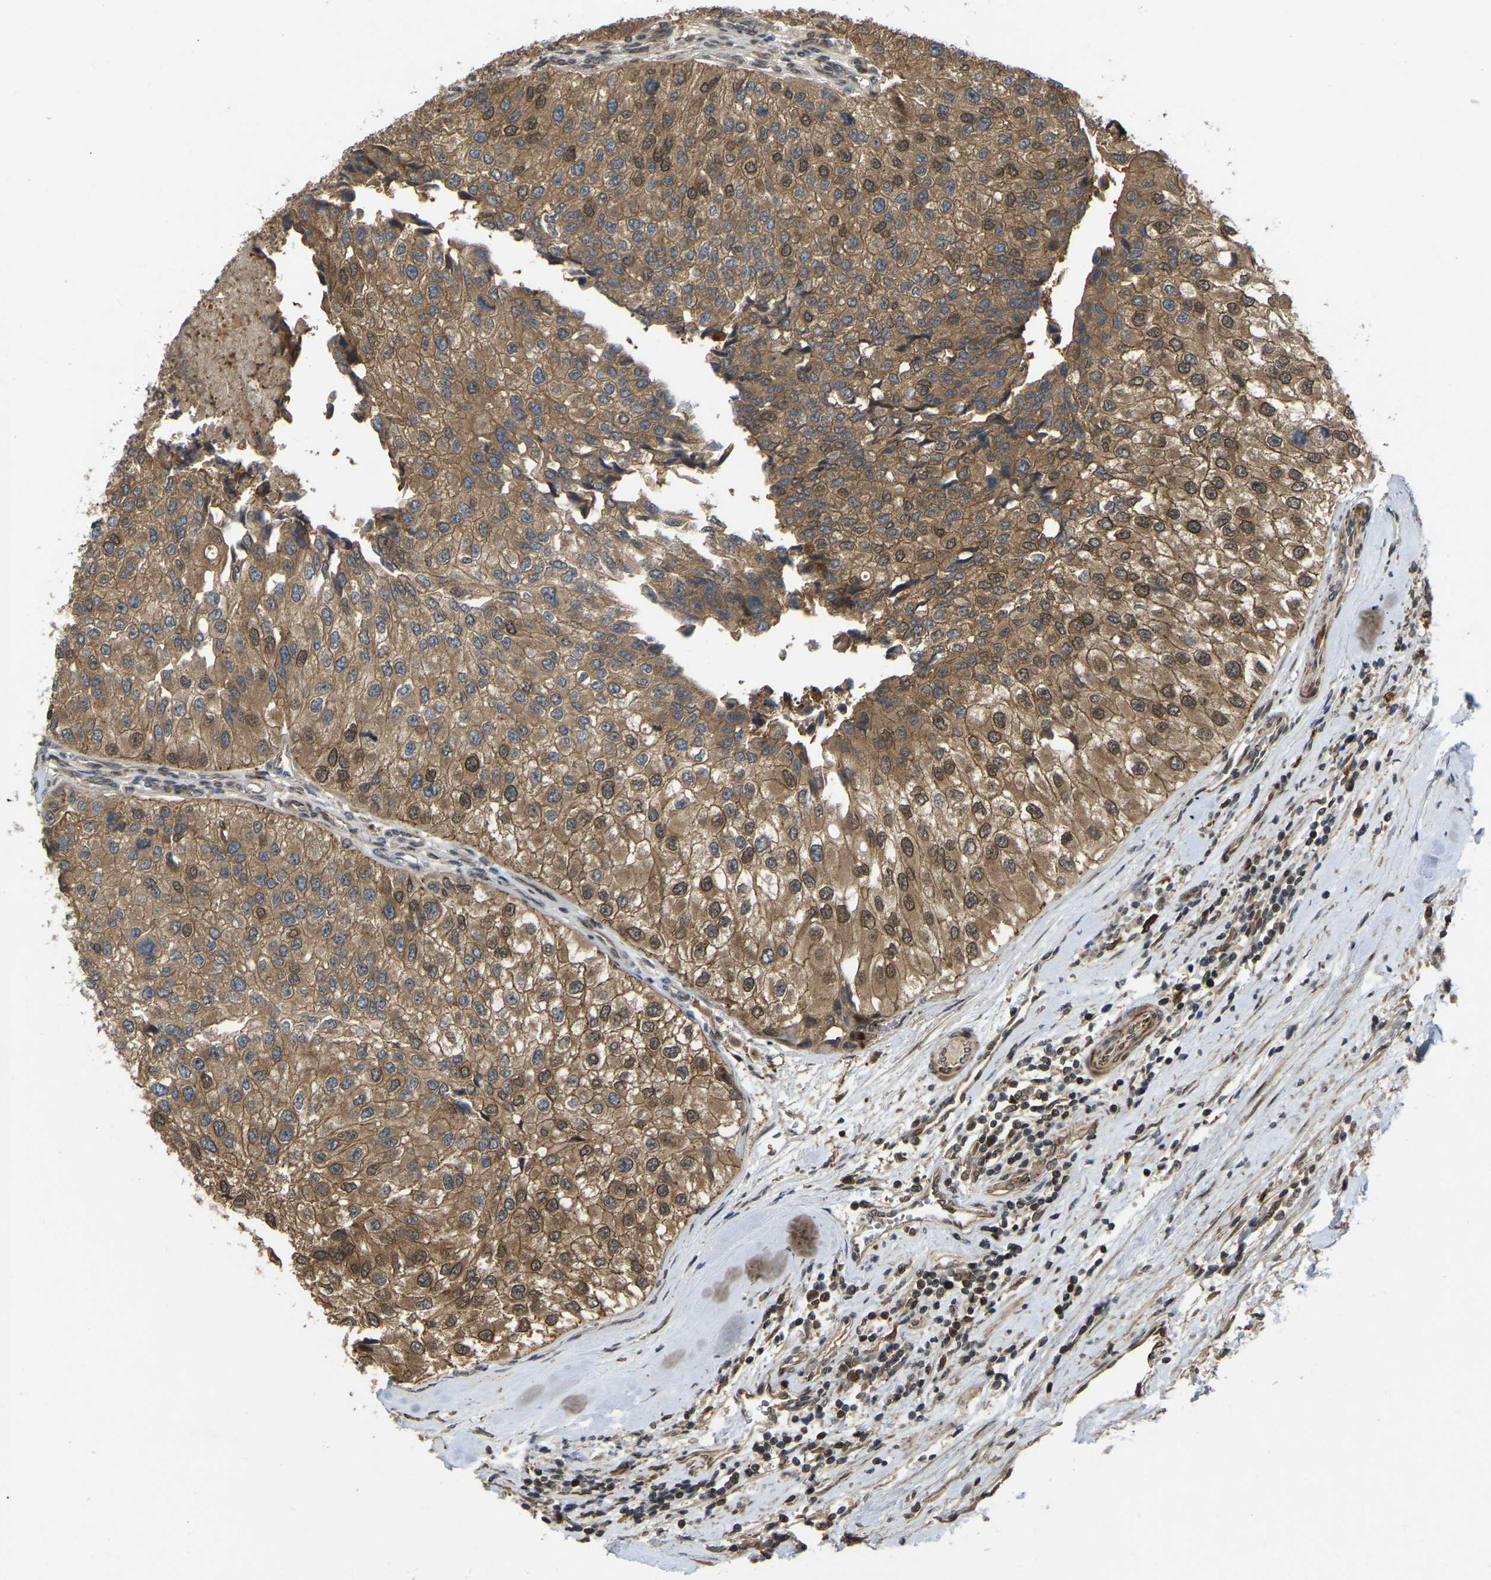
{"staining": {"intensity": "moderate", "quantity": ">75%", "location": "cytoplasmic/membranous,nuclear"}, "tissue": "urothelial cancer", "cell_type": "Tumor cells", "image_type": "cancer", "snomed": [{"axis": "morphology", "description": "Urothelial carcinoma, High grade"}, {"axis": "topography", "description": "Kidney"}, {"axis": "topography", "description": "Urinary bladder"}], "caption": "Immunohistochemical staining of human high-grade urothelial carcinoma exhibits moderate cytoplasmic/membranous and nuclear protein positivity in approximately >75% of tumor cells. The protein is shown in brown color, while the nuclei are stained blue.", "gene": "KIAA1549", "patient": {"sex": "male", "age": 77}}